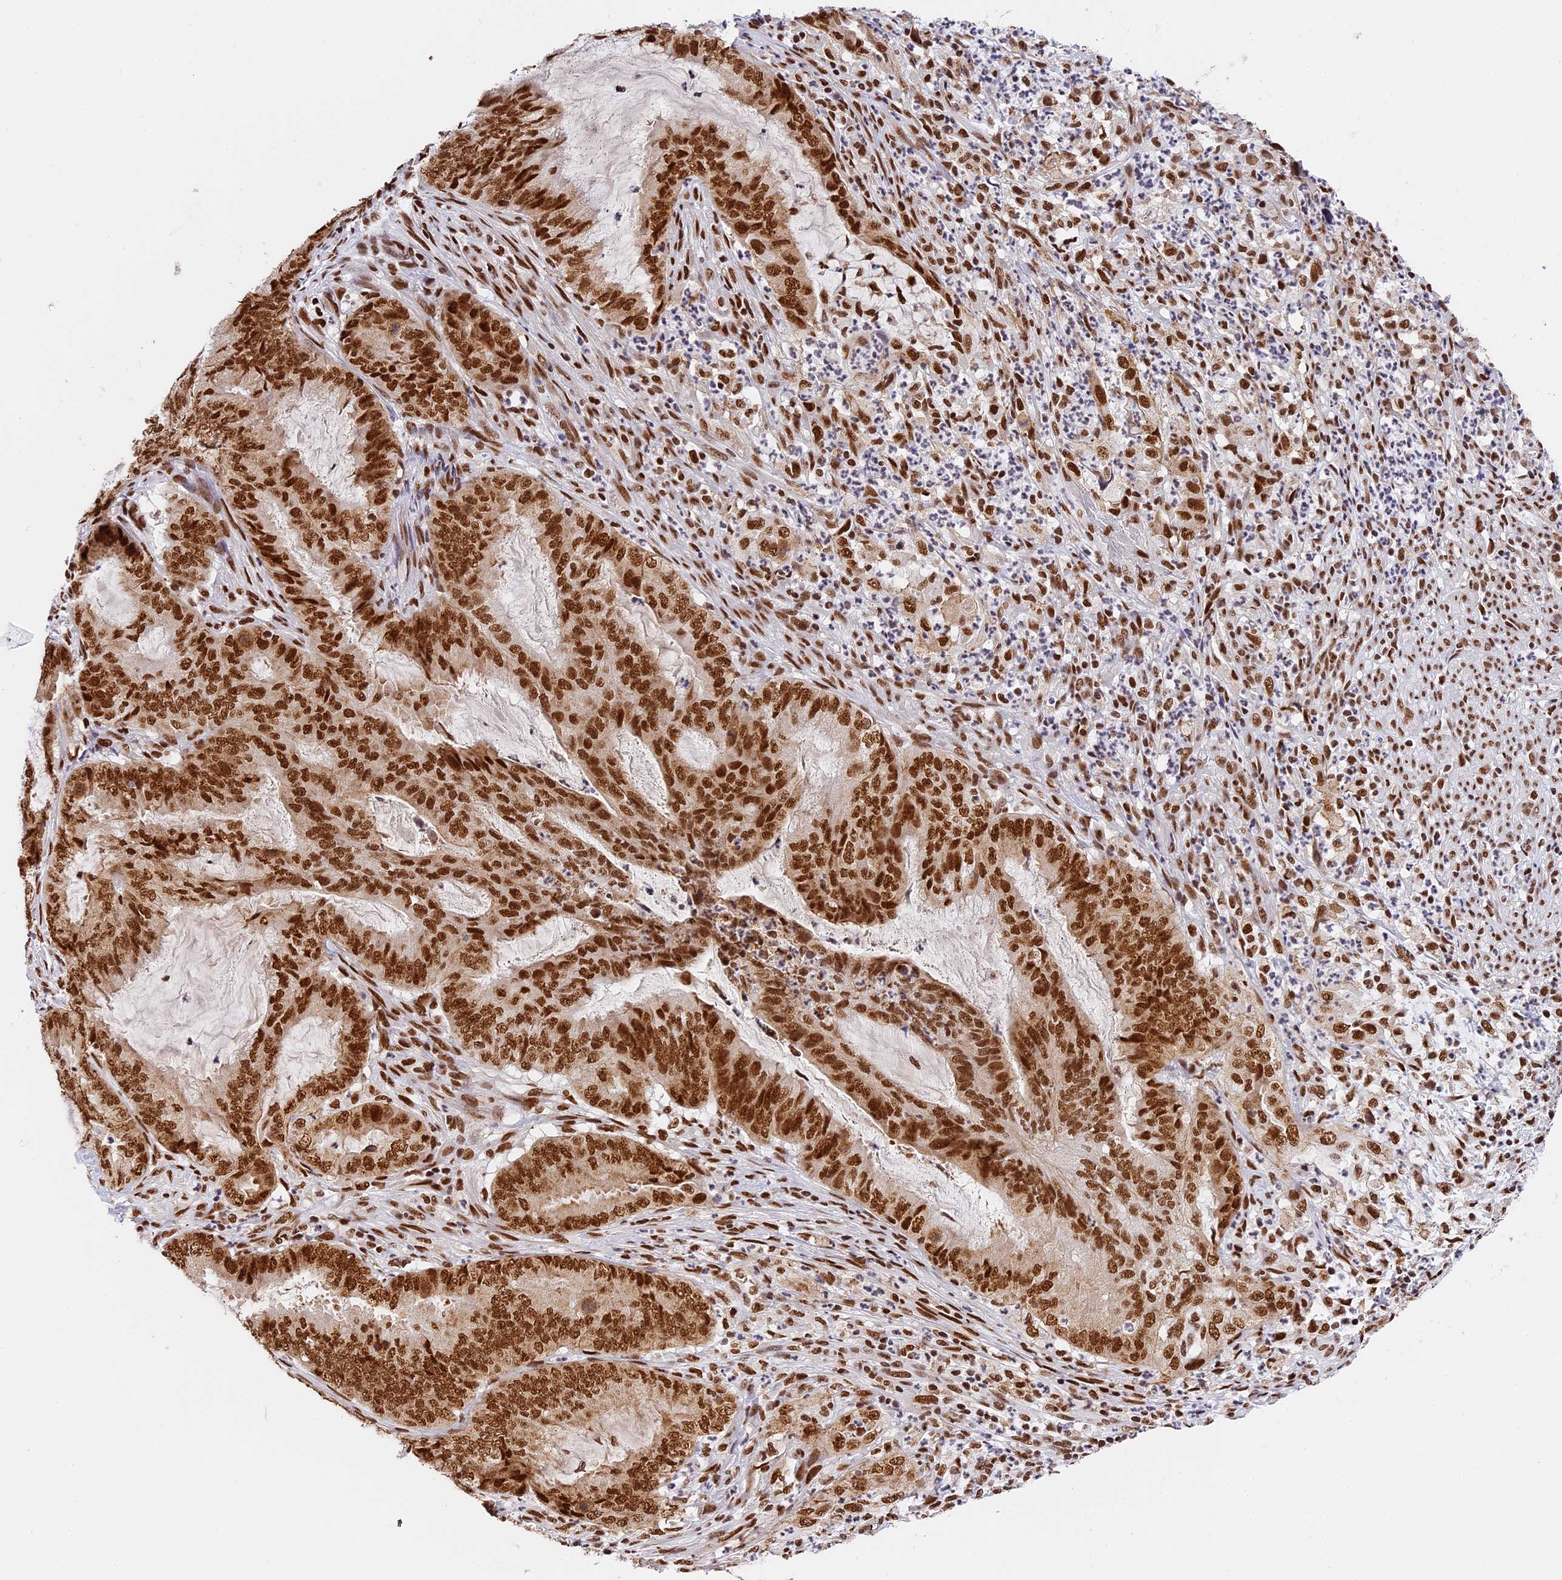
{"staining": {"intensity": "strong", "quantity": ">75%", "location": "nuclear"}, "tissue": "endometrial cancer", "cell_type": "Tumor cells", "image_type": "cancer", "snomed": [{"axis": "morphology", "description": "Adenocarcinoma, NOS"}, {"axis": "topography", "description": "Endometrium"}], "caption": "Immunohistochemistry of human endometrial adenocarcinoma demonstrates high levels of strong nuclear staining in about >75% of tumor cells.", "gene": "SBNO1", "patient": {"sex": "female", "age": 51}}